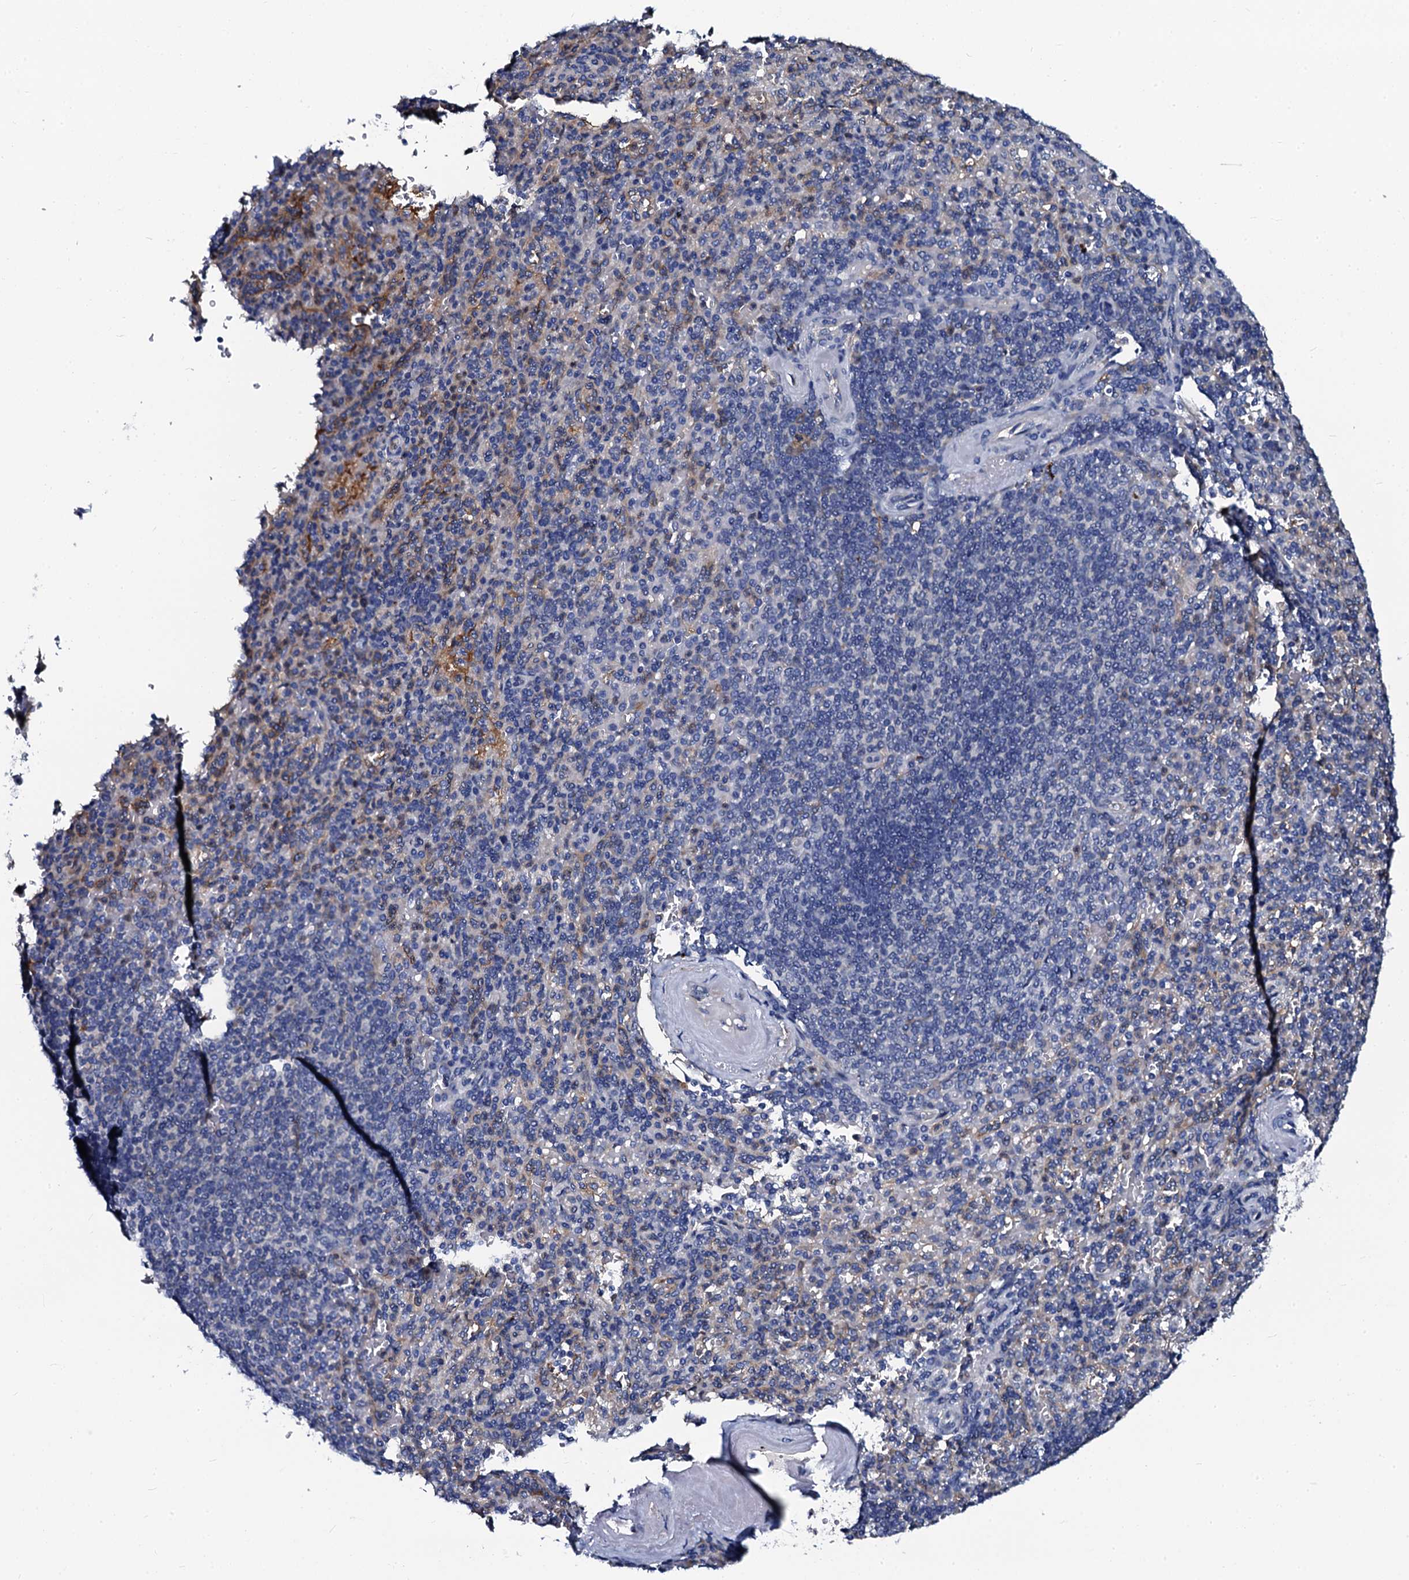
{"staining": {"intensity": "negative", "quantity": "none", "location": "none"}, "tissue": "spleen", "cell_type": "Cells in red pulp", "image_type": "normal", "snomed": [{"axis": "morphology", "description": "Normal tissue, NOS"}, {"axis": "topography", "description": "Spleen"}], "caption": "Immunohistochemistry (IHC) of unremarkable spleen exhibits no positivity in cells in red pulp.", "gene": "OTOL1", "patient": {"sex": "male", "age": 82}}